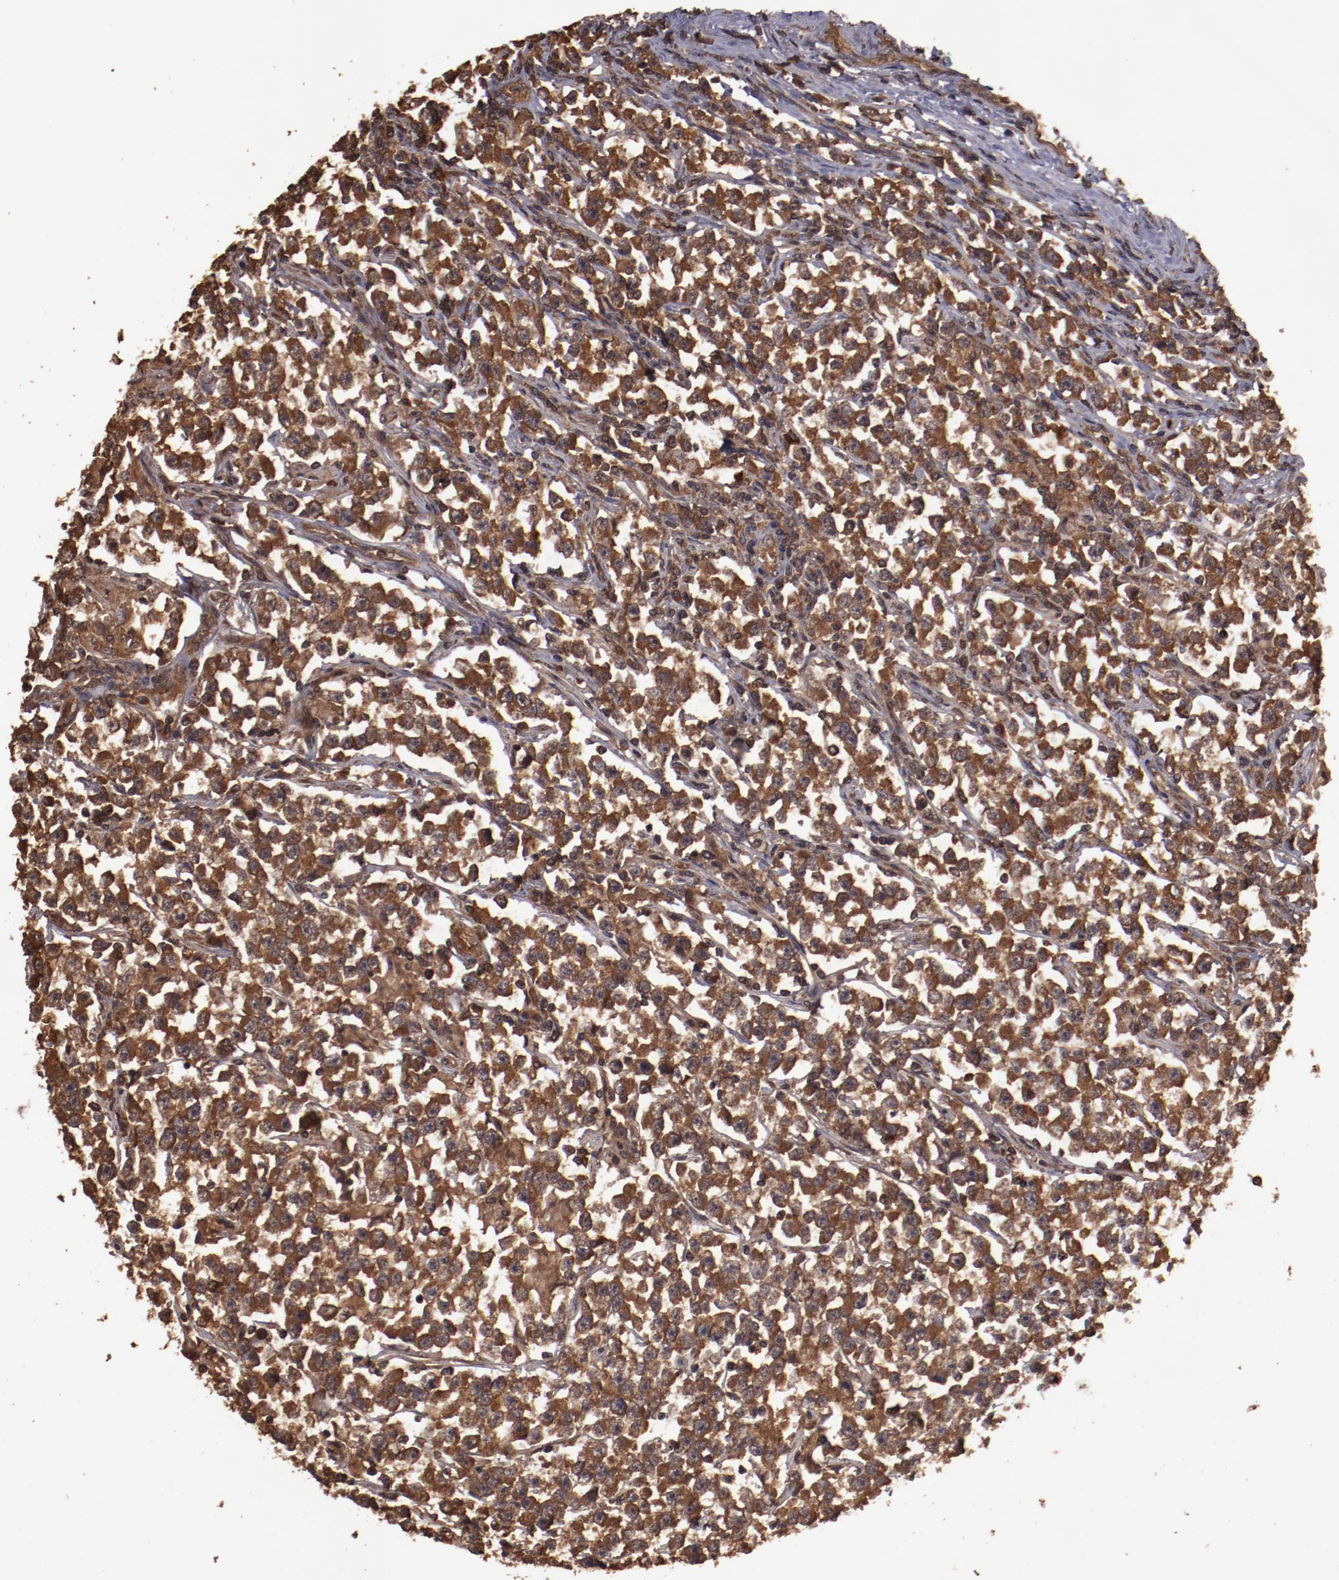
{"staining": {"intensity": "strong", "quantity": ">75%", "location": "cytoplasmic/membranous"}, "tissue": "testis cancer", "cell_type": "Tumor cells", "image_type": "cancer", "snomed": [{"axis": "morphology", "description": "Seminoma, NOS"}, {"axis": "topography", "description": "Testis"}], "caption": "Human seminoma (testis) stained with a protein marker displays strong staining in tumor cells.", "gene": "TXNDC16", "patient": {"sex": "male", "age": 33}}